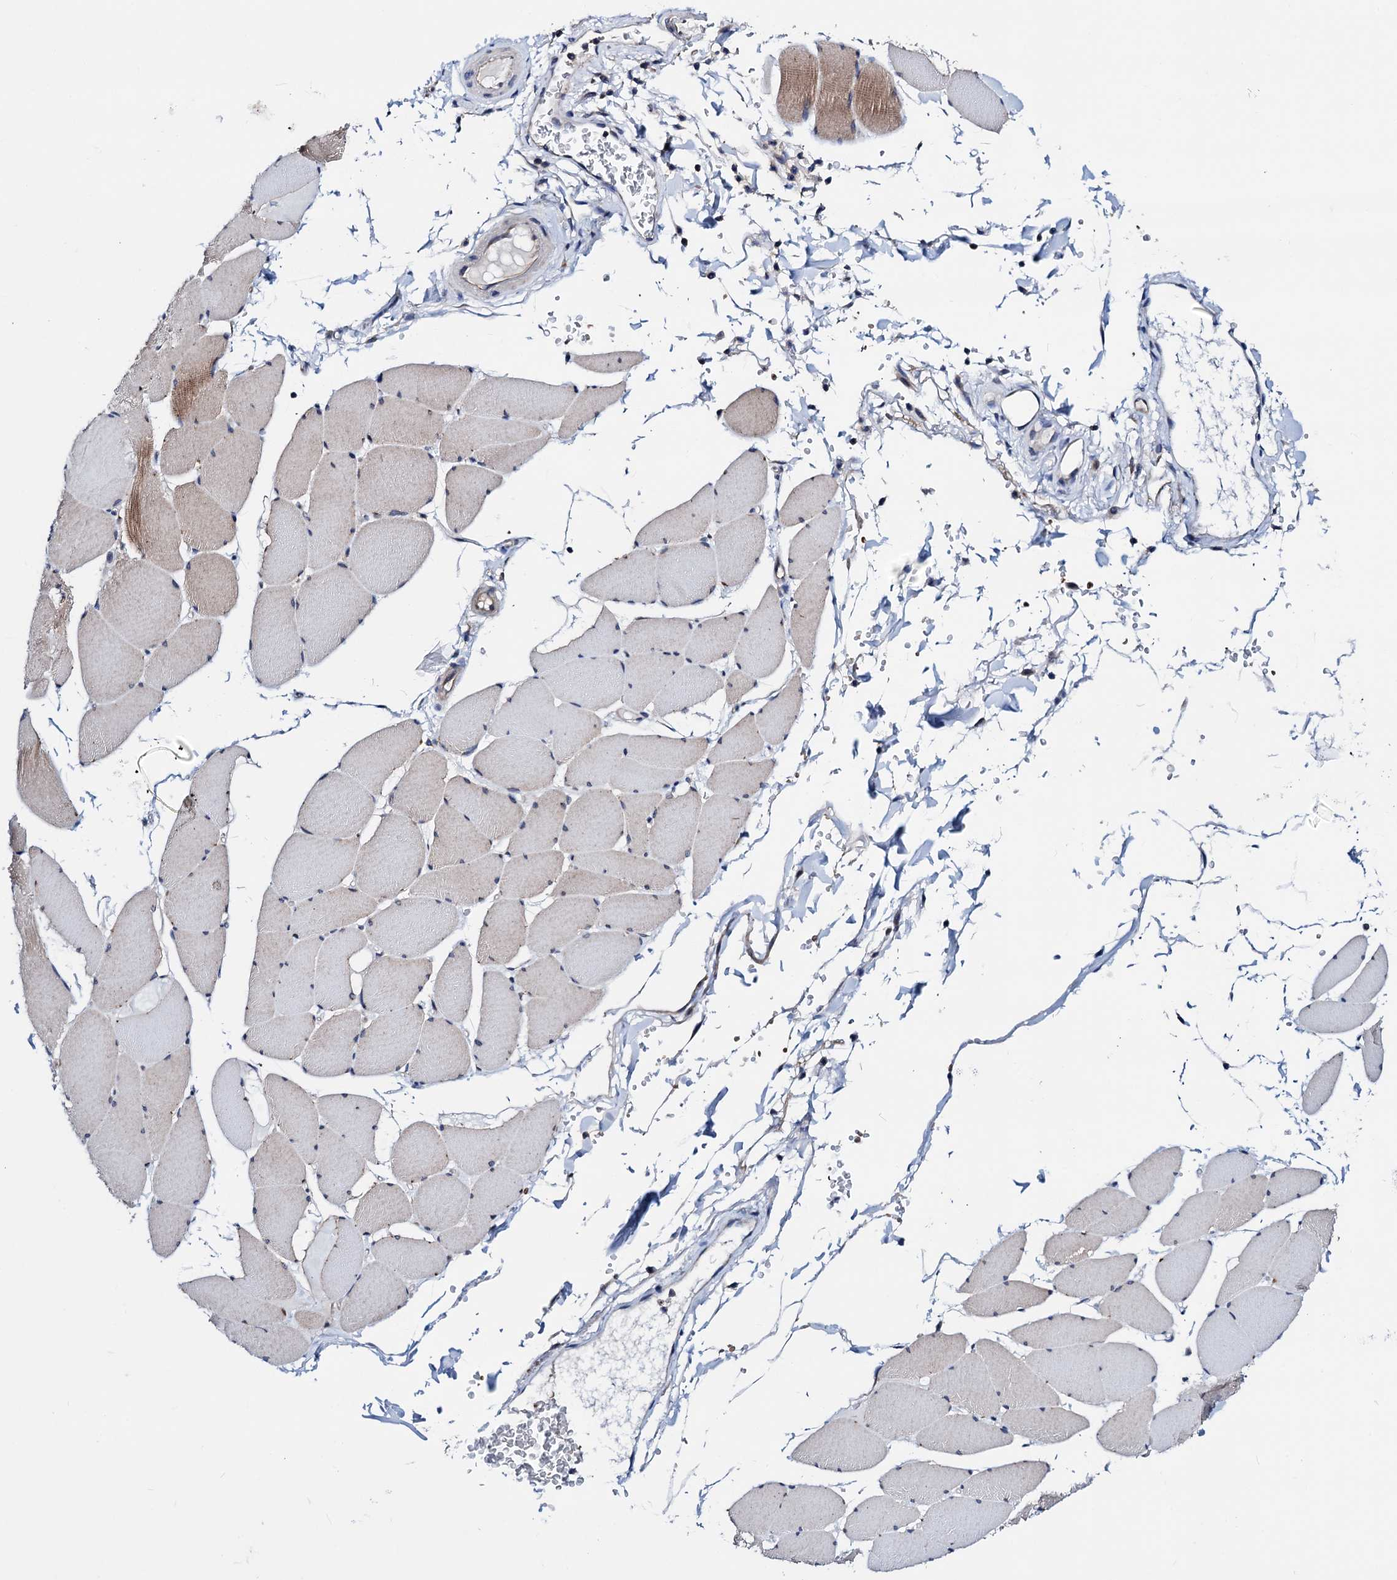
{"staining": {"intensity": "moderate", "quantity": "<25%", "location": "cytoplasmic/membranous"}, "tissue": "skeletal muscle", "cell_type": "Myocytes", "image_type": "normal", "snomed": [{"axis": "morphology", "description": "Normal tissue, NOS"}, {"axis": "topography", "description": "Skeletal muscle"}, {"axis": "topography", "description": "Head-Neck"}], "caption": "Immunohistochemical staining of benign skeletal muscle shows moderate cytoplasmic/membranous protein positivity in approximately <25% of myocytes.", "gene": "GCOM1", "patient": {"sex": "male", "age": 66}}